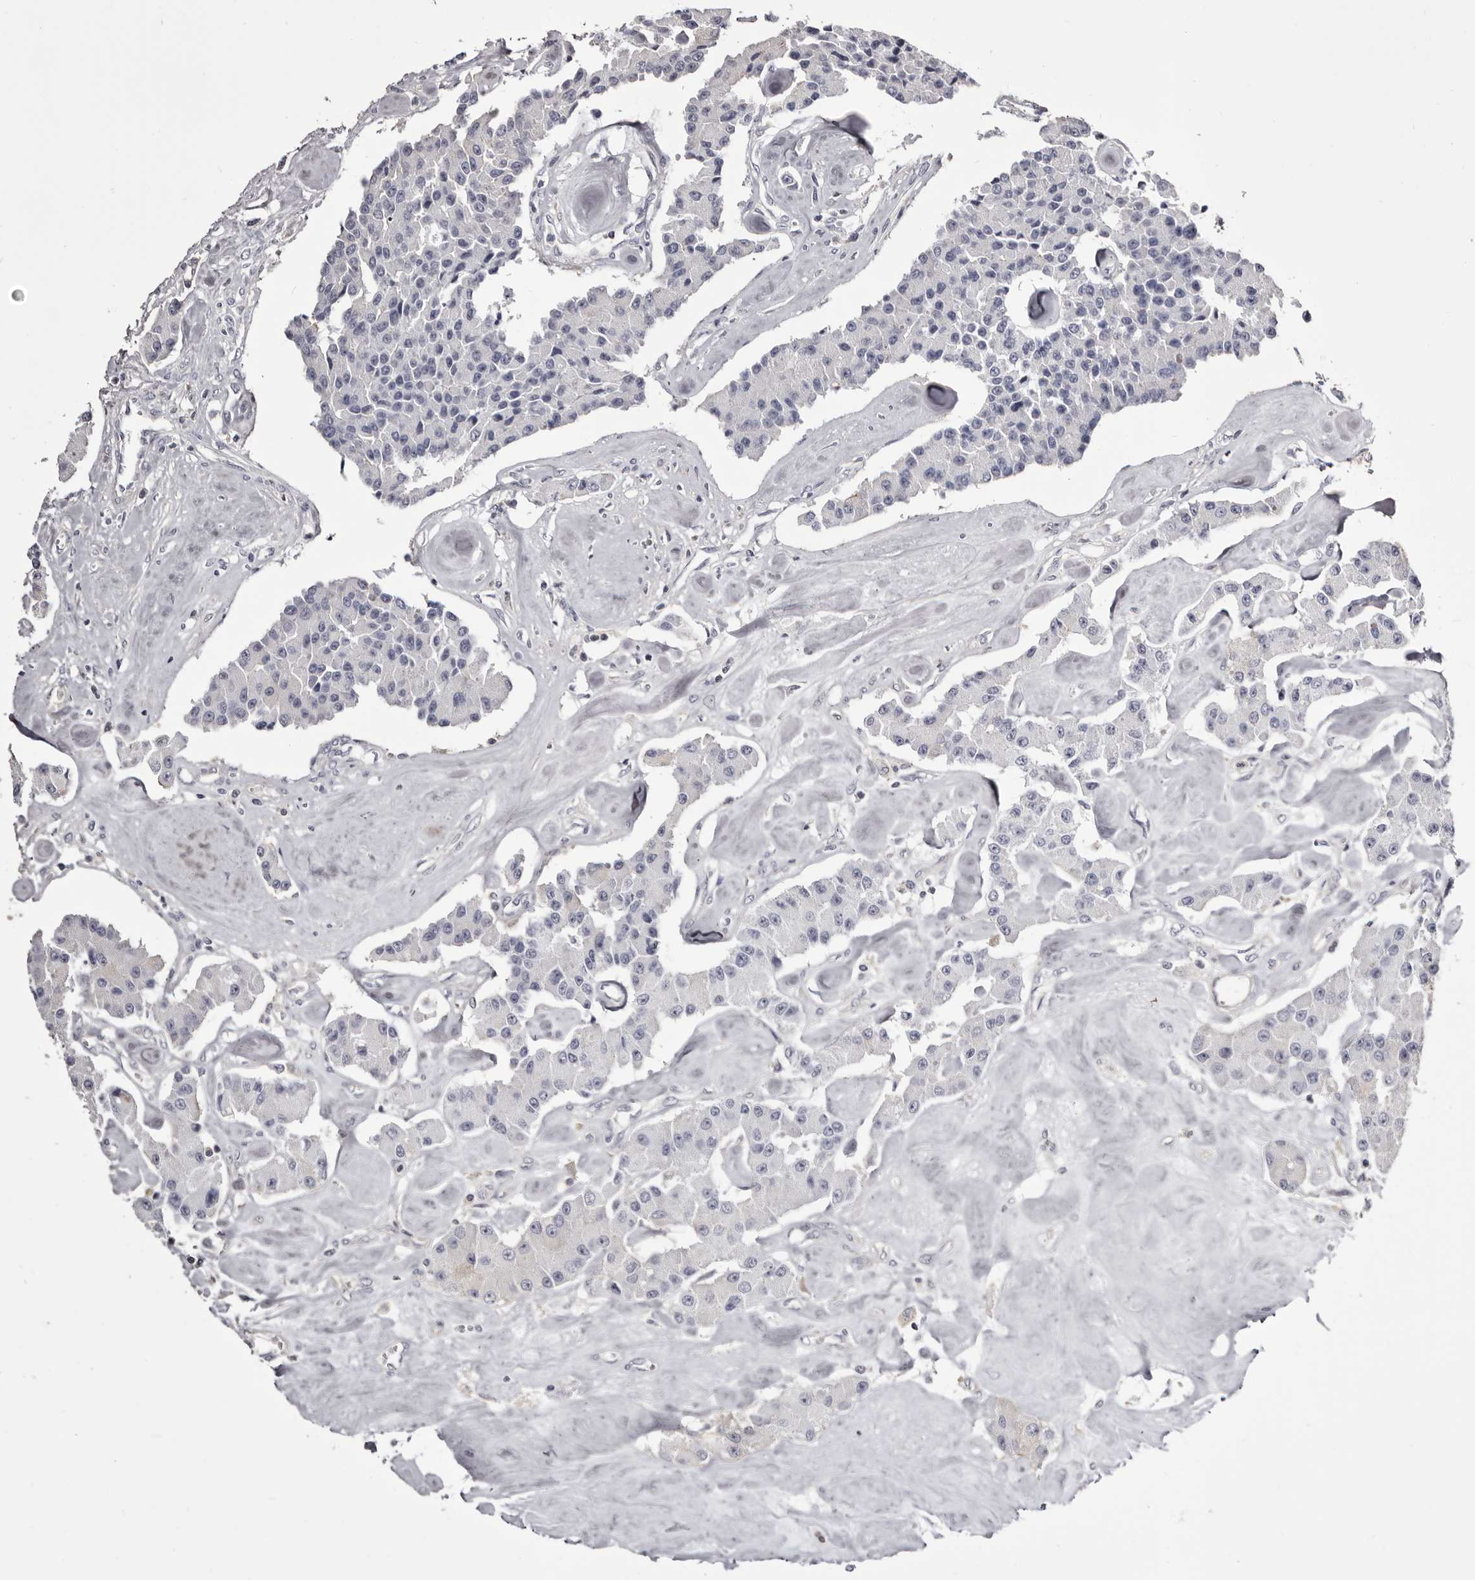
{"staining": {"intensity": "weak", "quantity": "<25%", "location": "cytoplasmic/membranous"}, "tissue": "carcinoid", "cell_type": "Tumor cells", "image_type": "cancer", "snomed": [{"axis": "morphology", "description": "Carcinoid, malignant, NOS"}, {"axis": "topography", "description": "Pancreas"}], "caption": "IHC image of carcinoid stained for a protein (brown), which displays no expression in tumor cells.", "gene": "LAD1", "patient": {"sex": "male", "age": 41}}